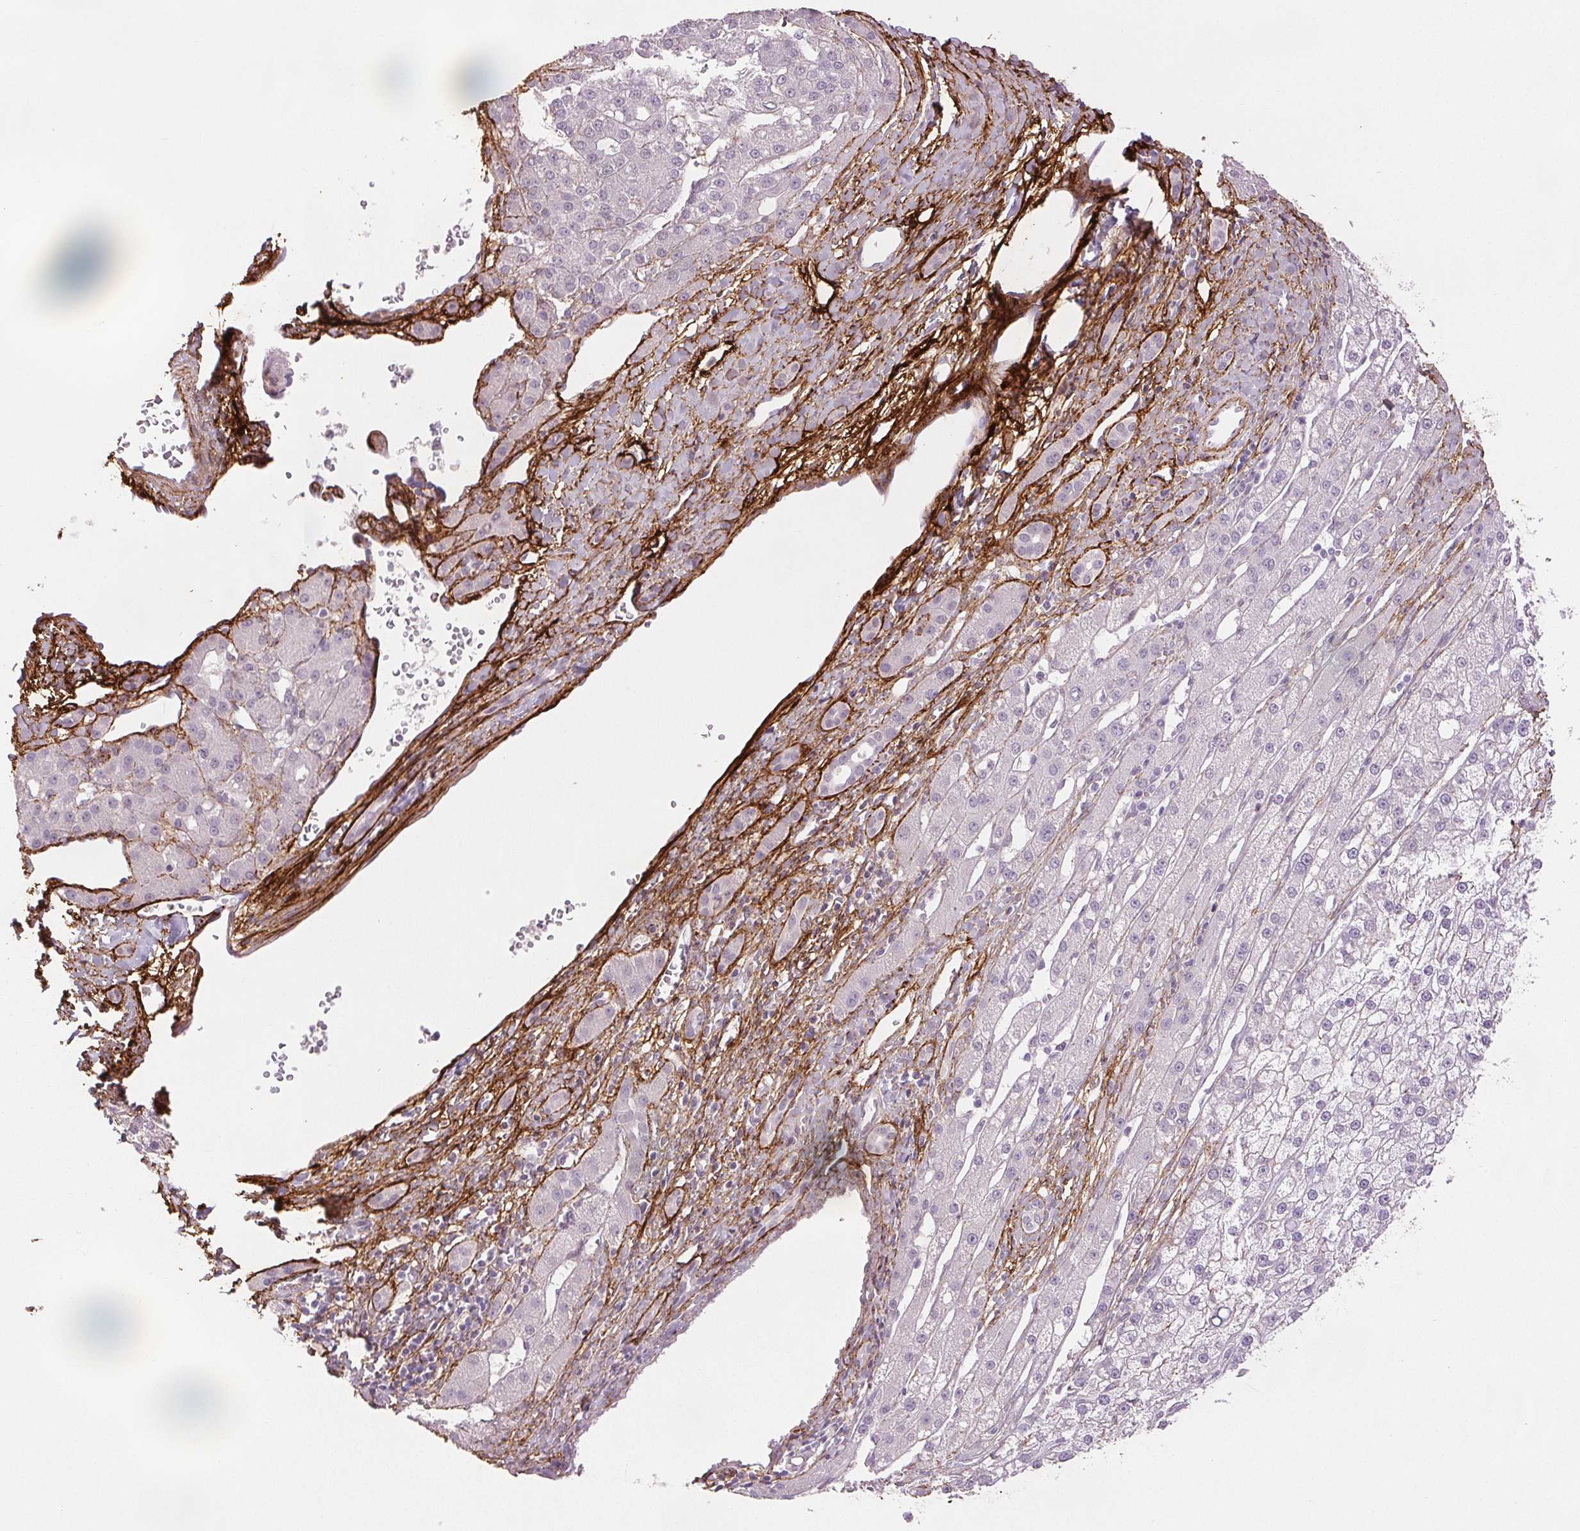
{"staining": {"intensity": "negative", "quantity": "none", "location": "none"}, "tissue": "liver cancer", "cell_type": "Tumor cells", "image_type": "cancer", "snomed": [{"axis": "morphology", "description": "Carcinoma, Hepatocellular, NOS"}, {"axis": "topography", "description": "Liver"}], "caption": "IHC histopathology image of neoplastic tissue: human liver cancer (hepatocellular carcinoma) stained with DAB (3,3'-diaminobenzidine) reveals no significant protein expression in tumor cells.", "gene": "FBN1", "patient": {"sex": "male", "age": 67}}